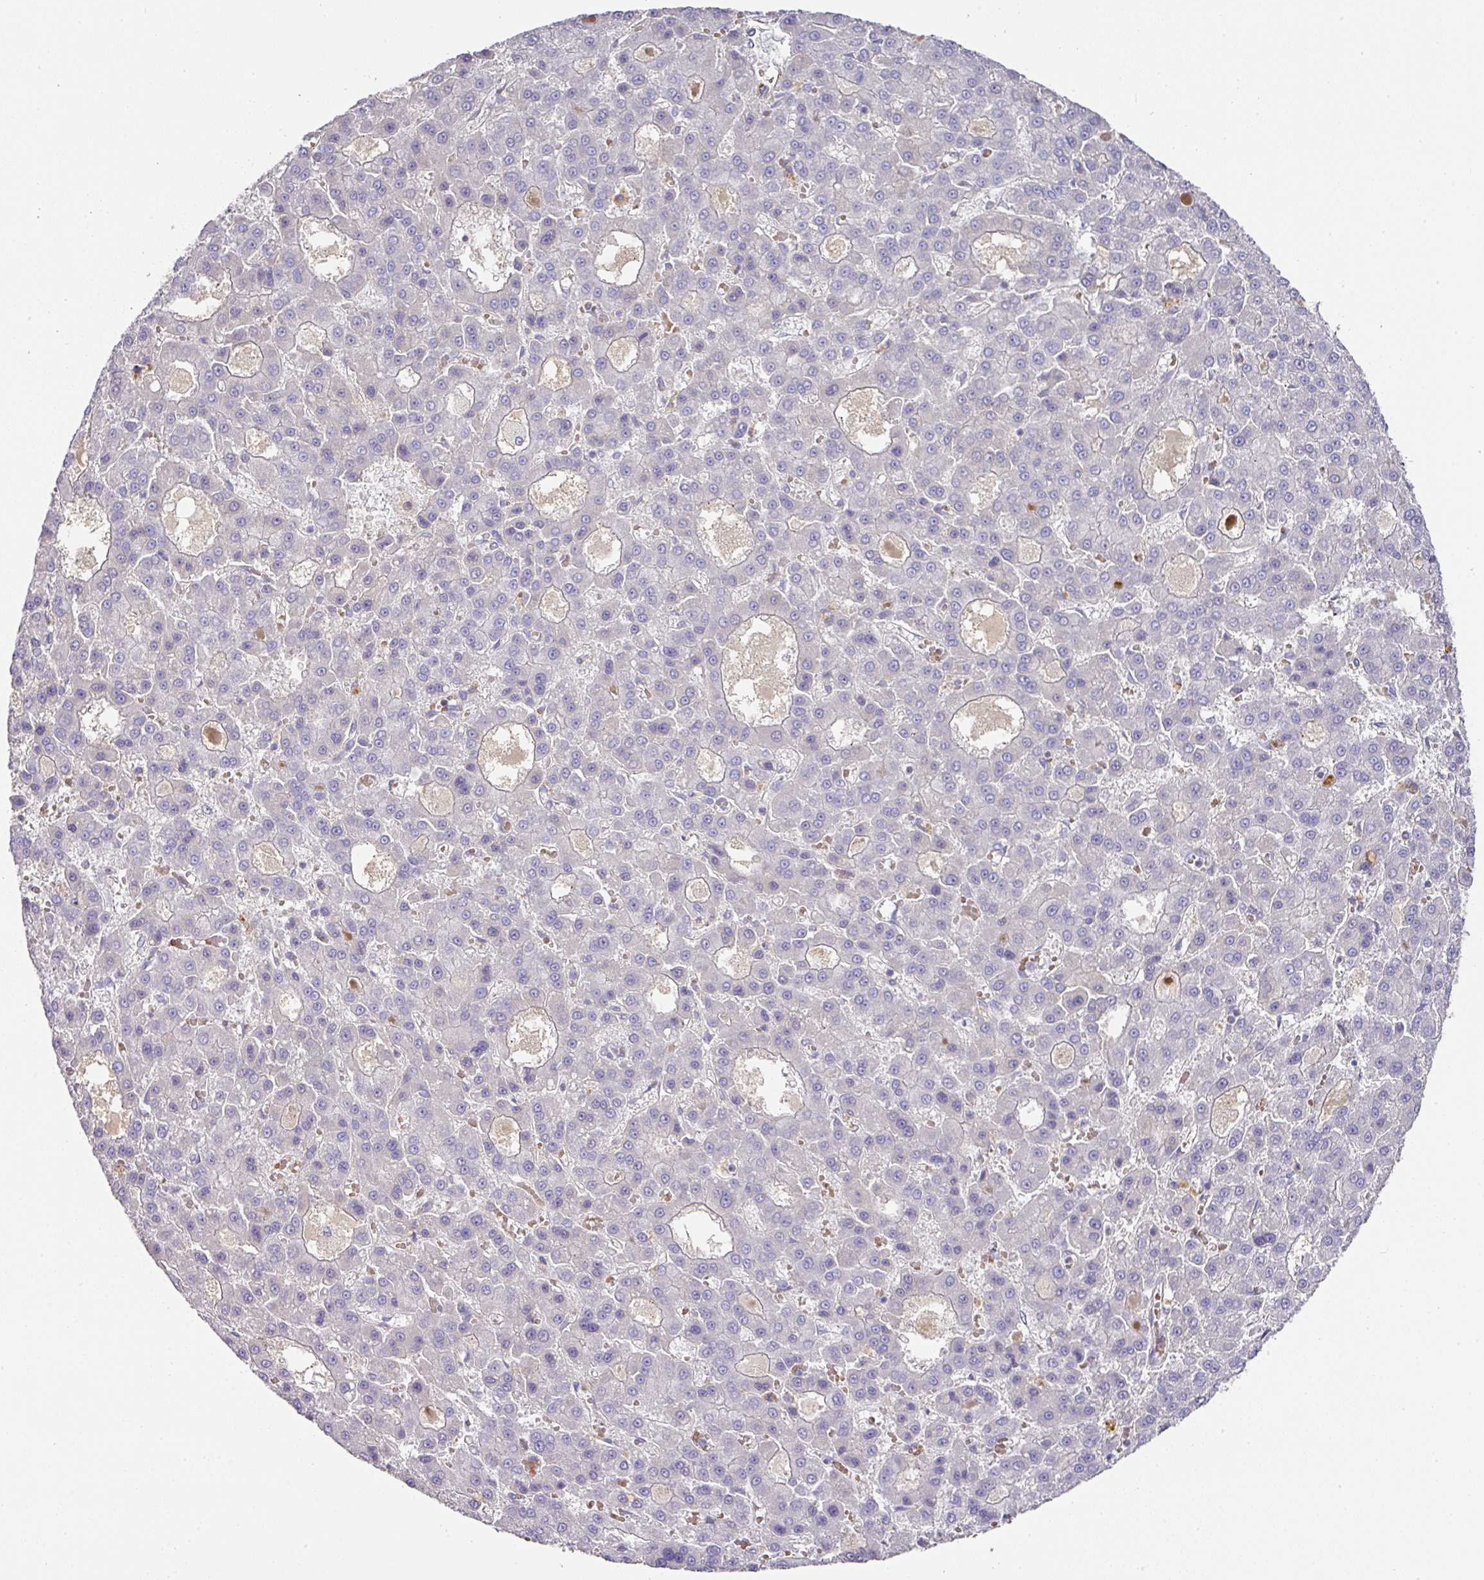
{"staining": {"intensity": "negative", "quantity": "none", "location": "none"}, "tissue": "liver cancer", "cell_type": "Tumor cells", "image_type": "cancer", "snomed": [{"axis": "morphology", "description": "Carcinoma, Hepatocellular, NOS"}, {"axis": "topography", "description": "Liver"}], "caption": "Human liver hepatocellular carcinoma stained for a protein using immunohistochemistry reveals no staining in tumor cells.", "gene": "TARM1", "patient": {"sex": "male", "age": 70}}